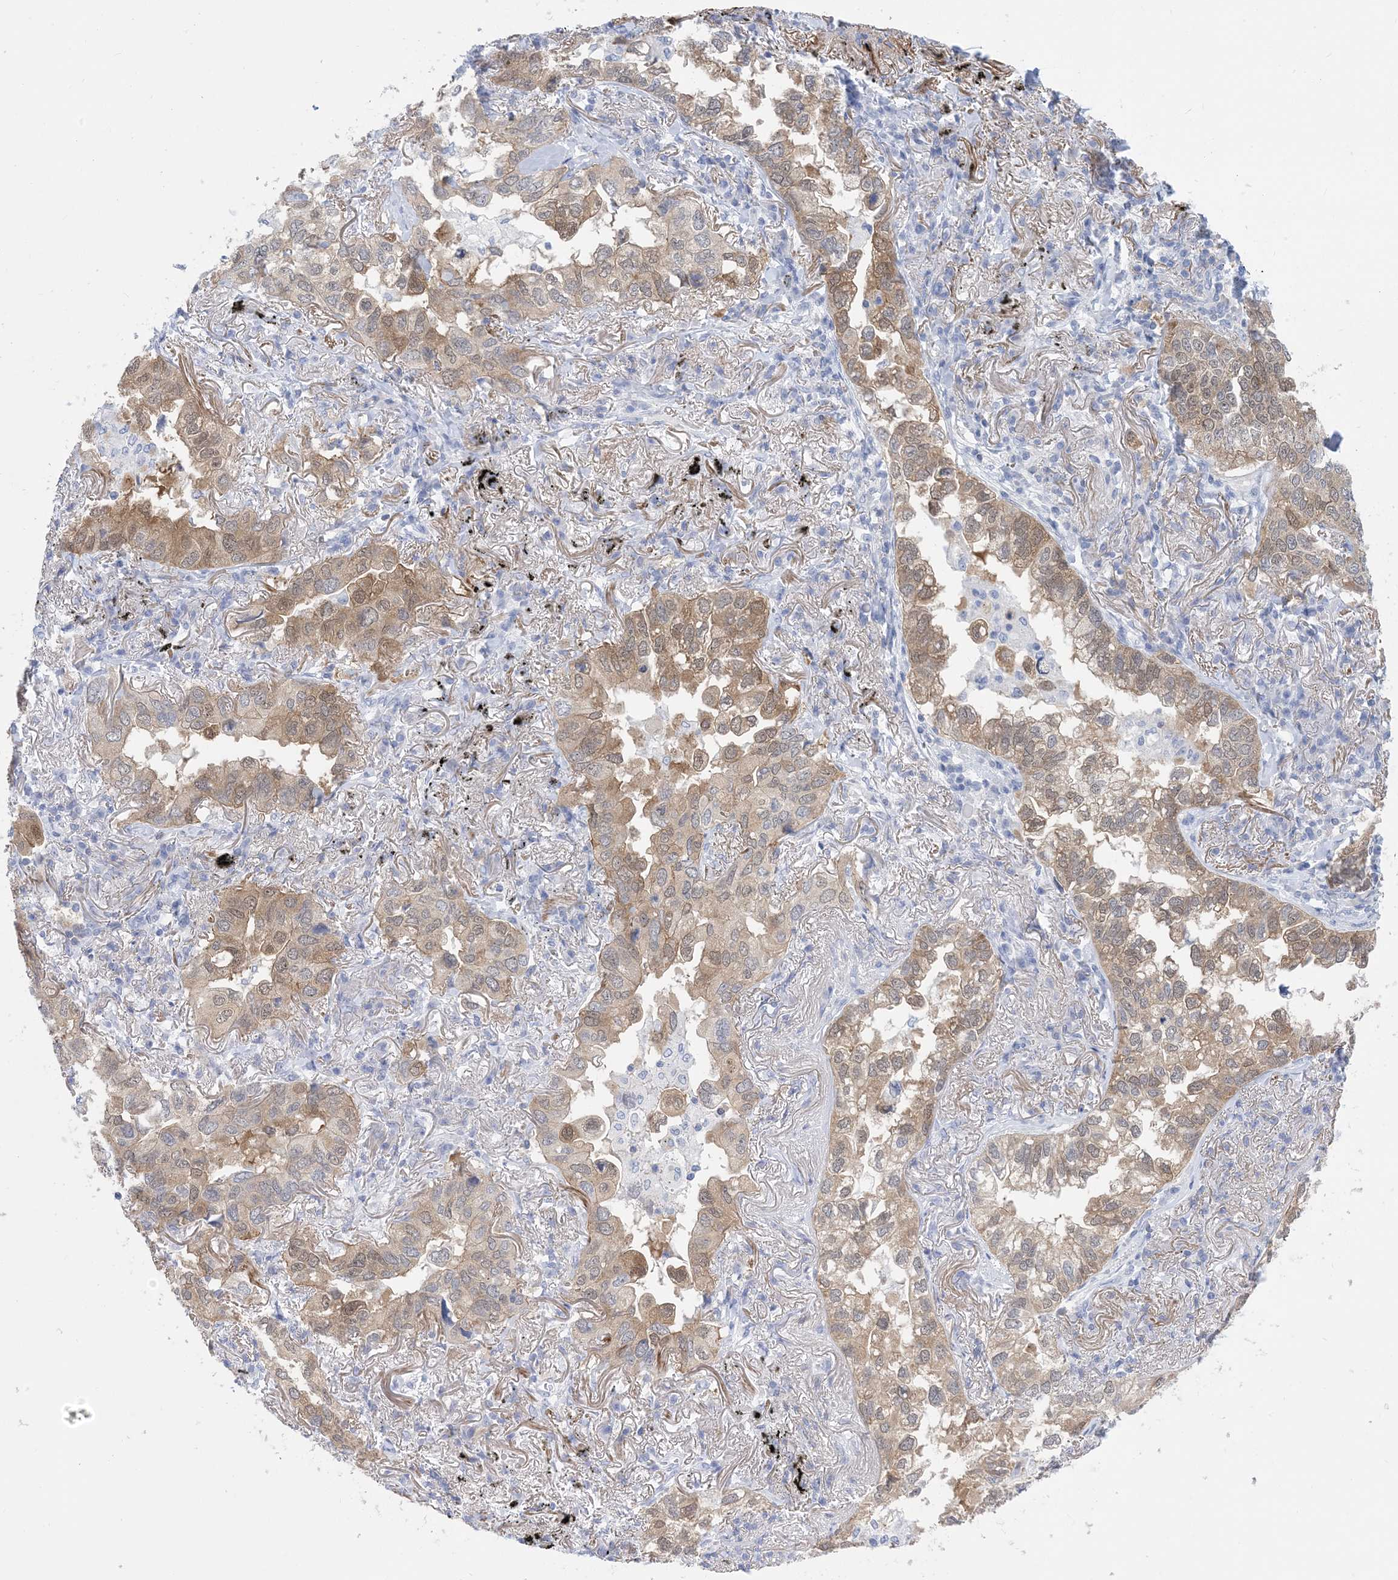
{"staining": {"intensity": "moderate", "quantity": ">75%", "location": "cytoplasmic/membranous"}, "tissue": "lung cancer", "cell_type": "Tumor cells", "image_type": "cancer", "snomed": [{"axis": "morphology", "description": "Adenocarcinoma, NOS"}, {"axis": "topography", "description": "Lung"}], "caption": "Immunohistochemical staining of human lung cancer displays moderate cytoplasmic/membranous protein staining in about >75% of tumor cells. (DAB (3,3'-diaminobenzidine) IHC with brightfield microscopy, high magnification).", "gene": "SH3YL1", "patient": {"sex": "male", "age": 65}}